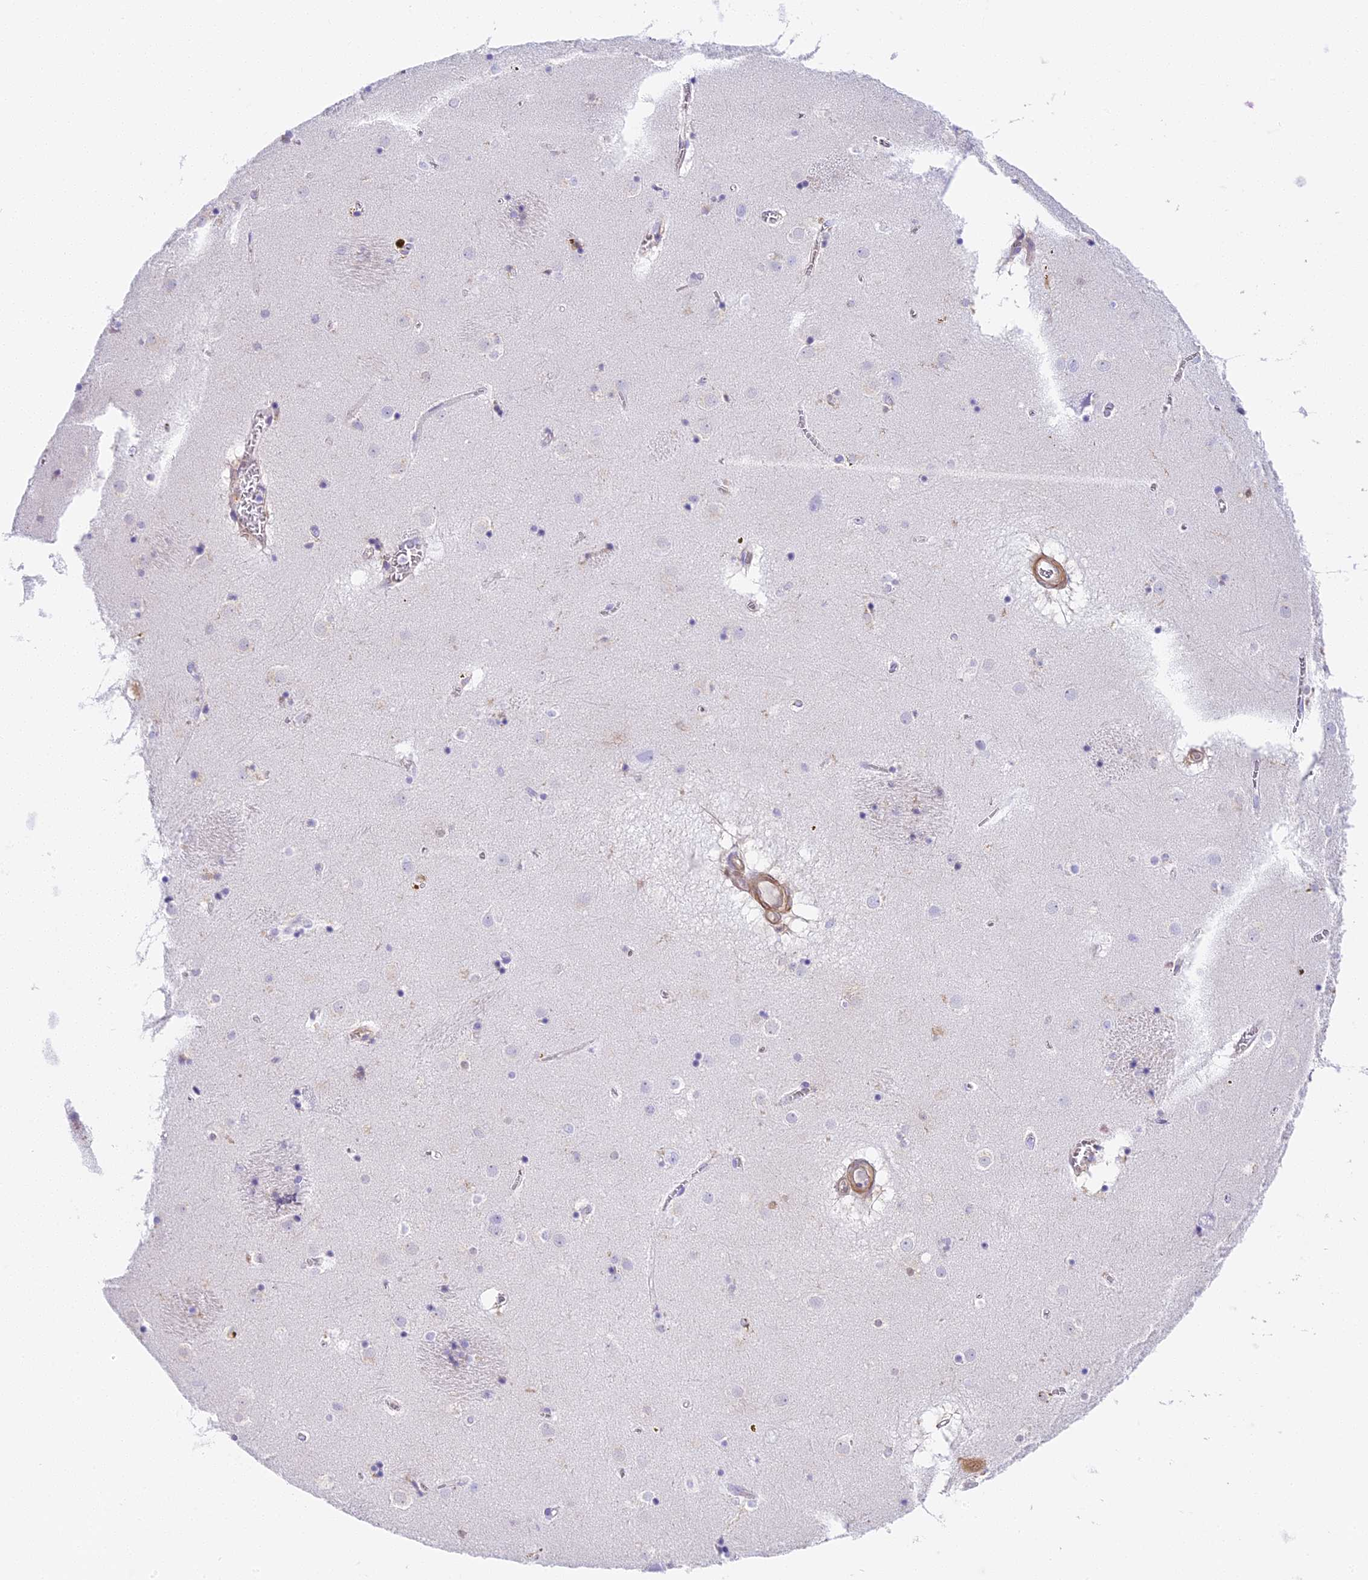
{"staining": {"intensity": "negative", "quantity": "none", "location": "none"}, "tissue": "caudate", "cell_type": "Glial cells", "image_type": "normal", "snomed": [{"axis": "morphology", "description": "Normal tissue, NOS"}, {"axis": "topography", "description": "Lateral ventricle wall"}], "caption": "Protein analysis of unremarkable caudate demonstrates no significant expression in glial cells.", "gene": "HOMER3", "patient": {"sex": "male", "age": 70}}